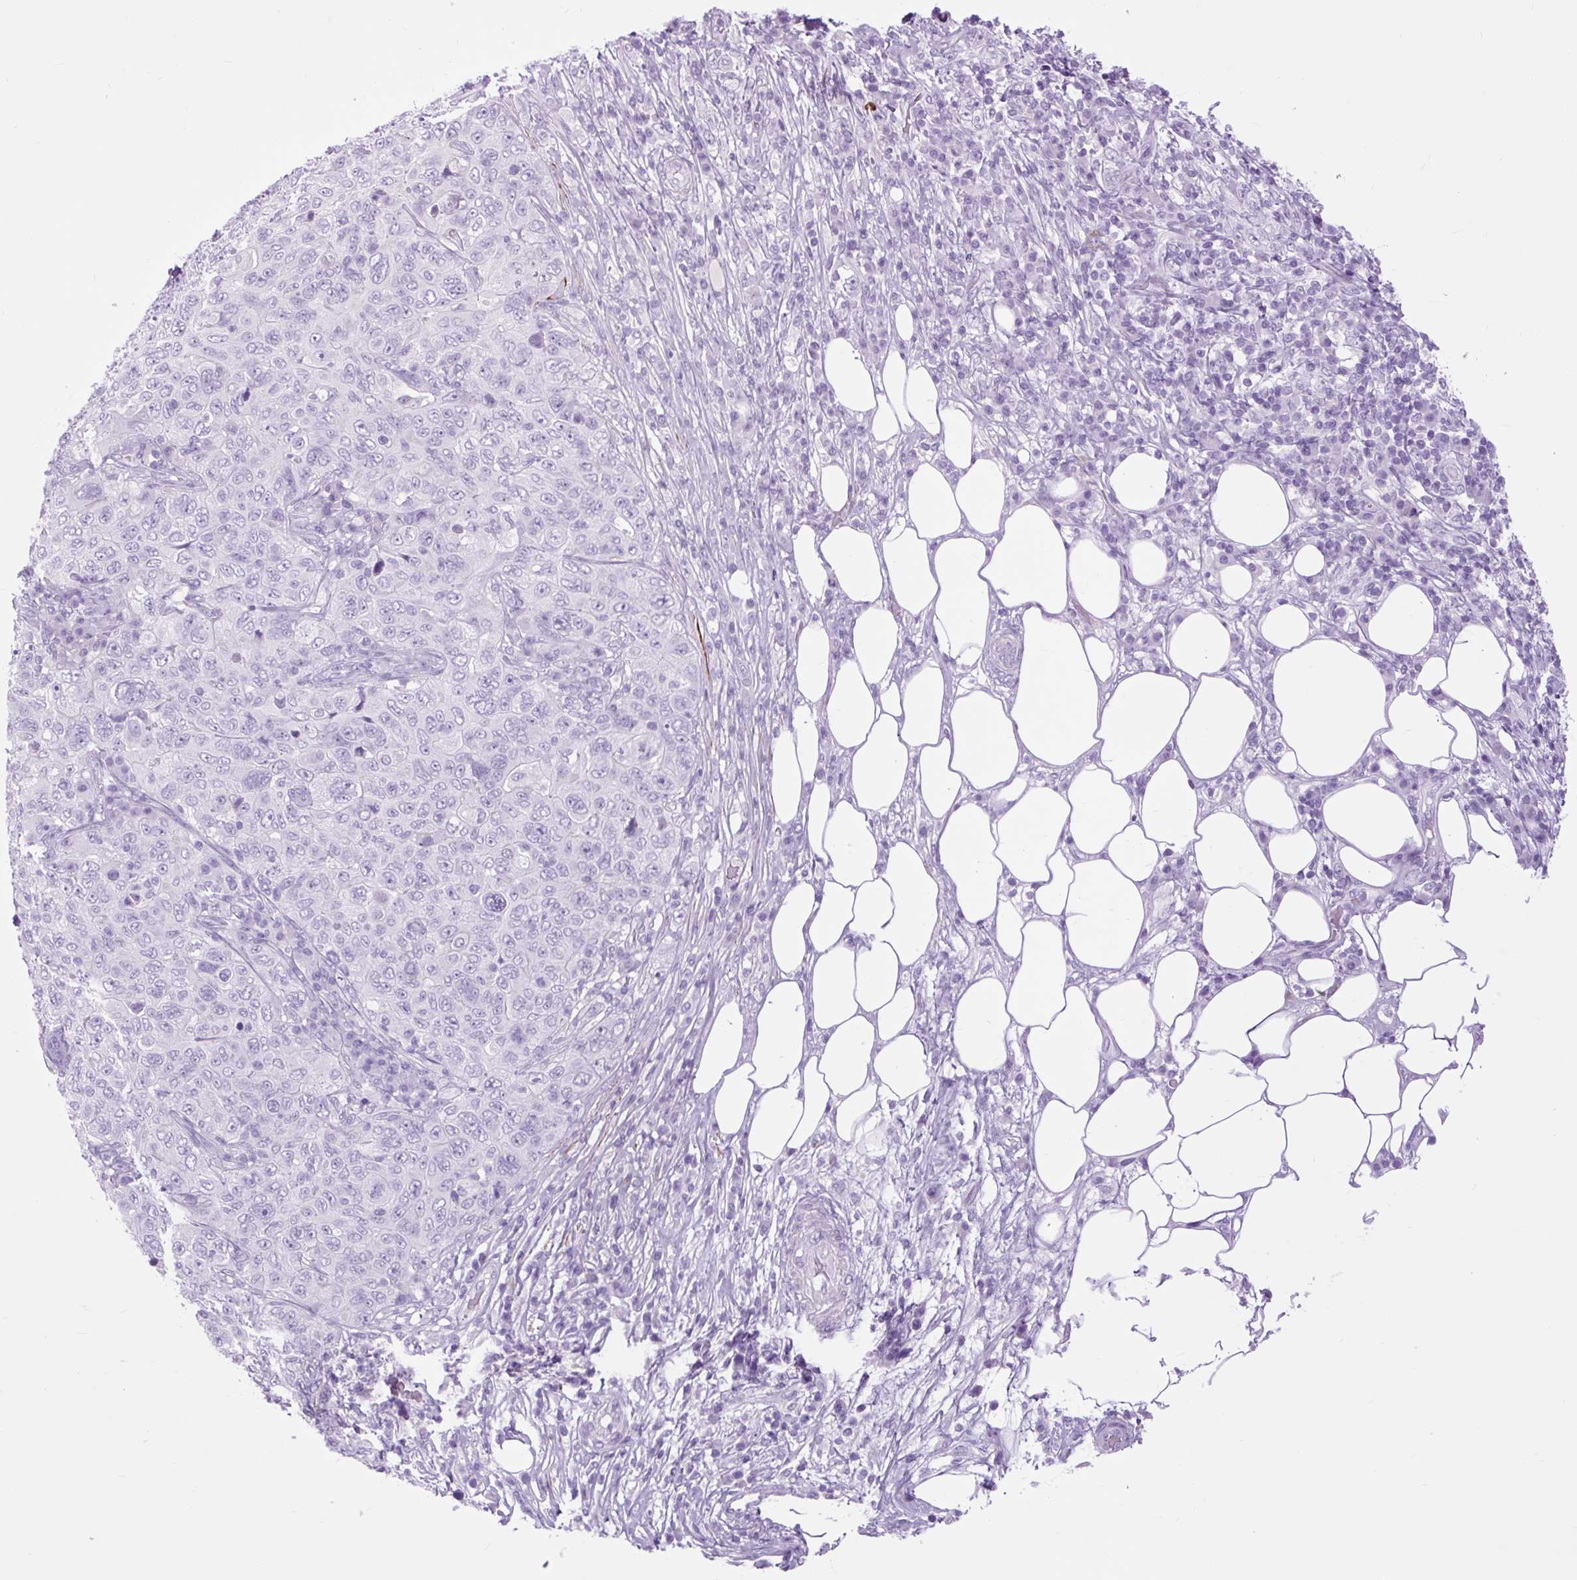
{"staining": {"intensity": "negative", "quantity": "none", "location": "none"}, "tissue": "pancreatic cancer", "cell_type": "Tumor cells", "image_type": "cancer", "snomed": [{"axis": "morphology", "description": "Adenocarcinoma, NOS"}, {"axis": "topography", "description": "Pancreas"}], "caption": "Adenocarcinoma (pancreatic) was stained to show a protein in brown. There is no significant expression in tumor cells.", "gene": "DPP6", "patient": {"sex": "male", "age": 68}}